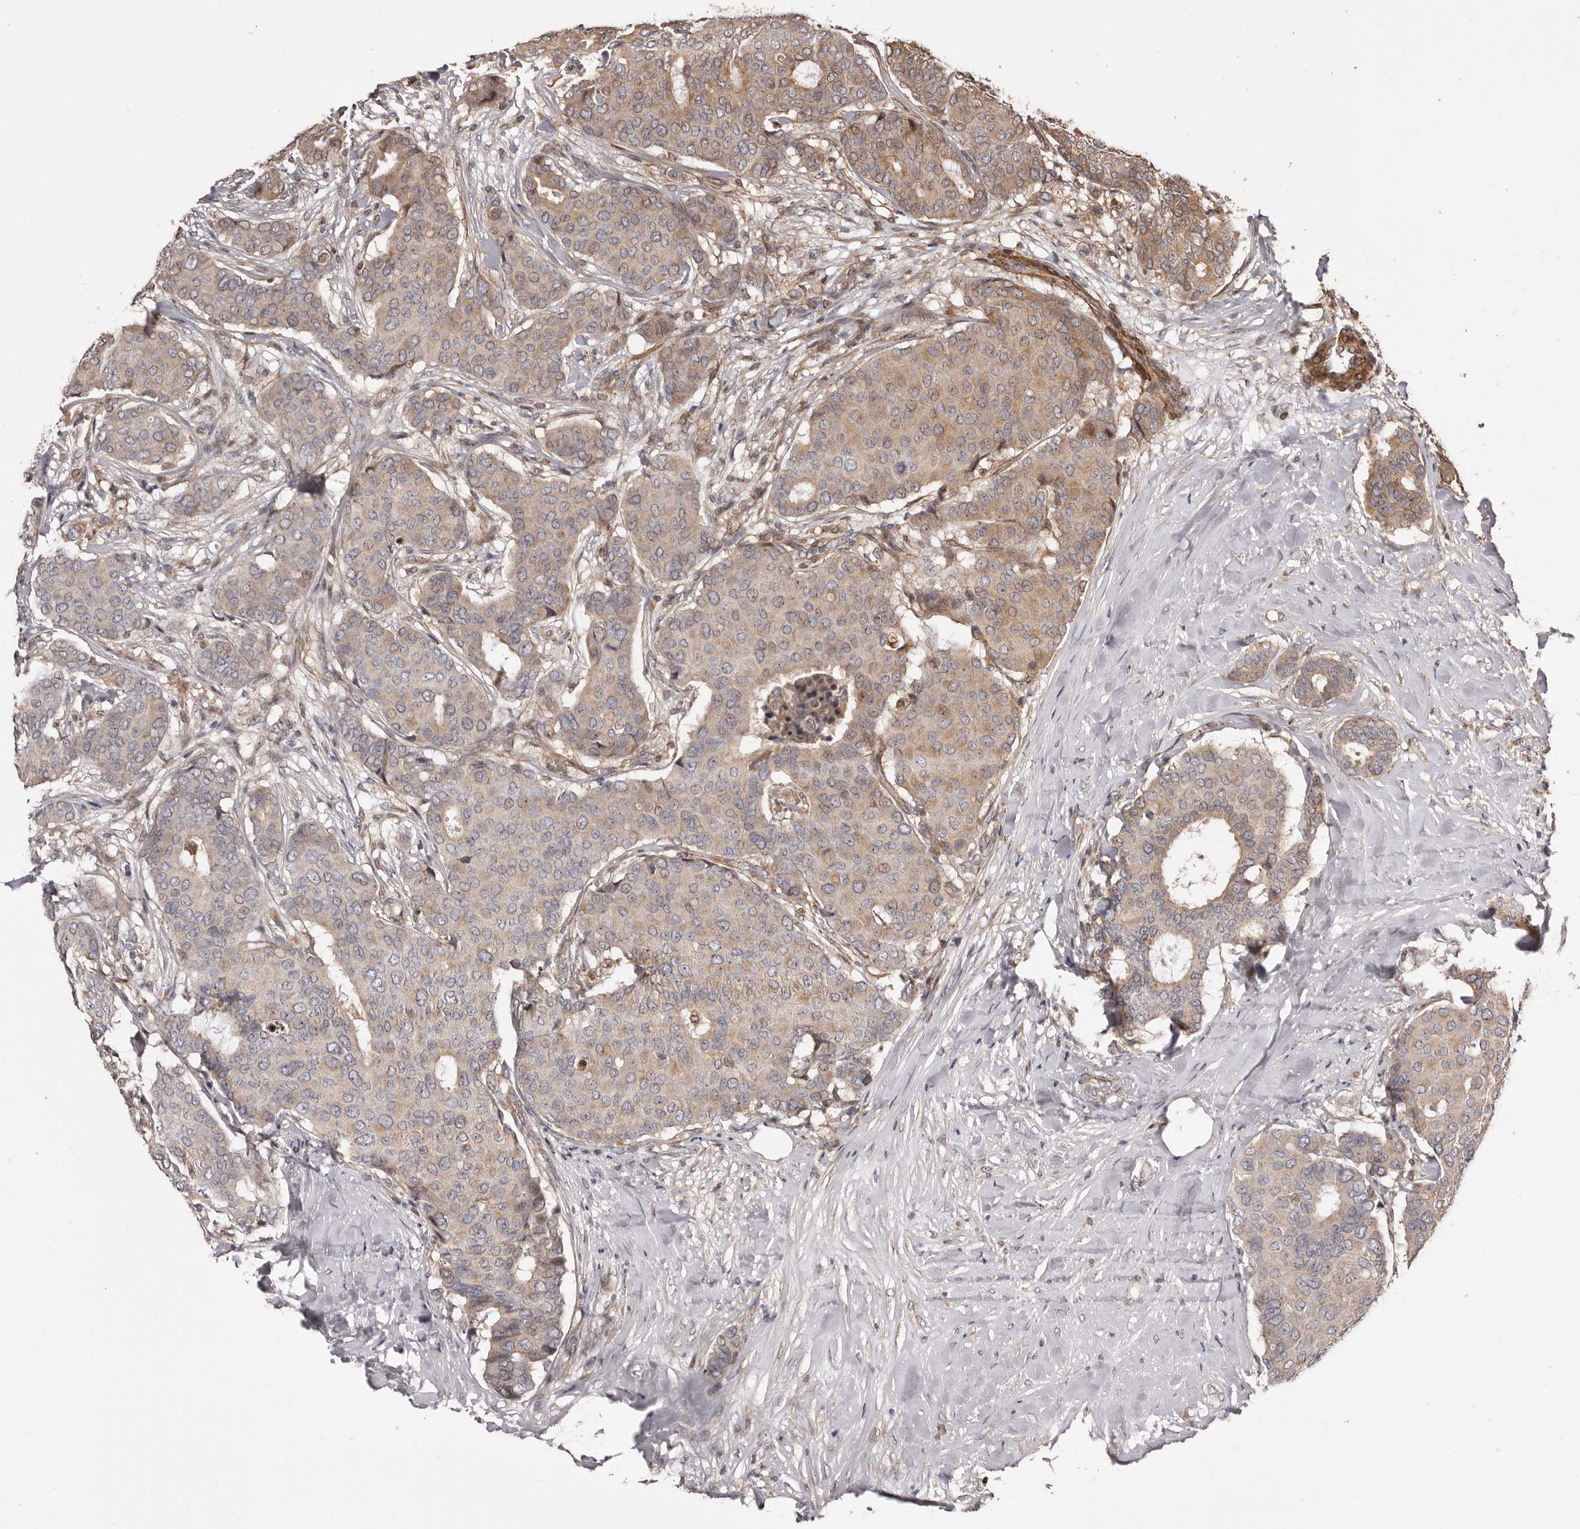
{"staining": {"intensity": "weak", "quantity": "25%-75%", "location": "cytoplasmic/membranous"}, "tissue": "breast cancer", "cell_type": "Tumor cells", "image_type": "cancer", "snomed": [{"axis": "morphology", "description": "Duct carcinoma"}, {"axis": "topography", "description": "Breast"}], "caption": "An image of human breast cancer (intraductal carcinoma) stained for a protein reveals weak cytoplasmic/membranous brown staining in tumor cells.", "gene": "ZCCHC7", "patient": {"sex": "female", "age": 75}}